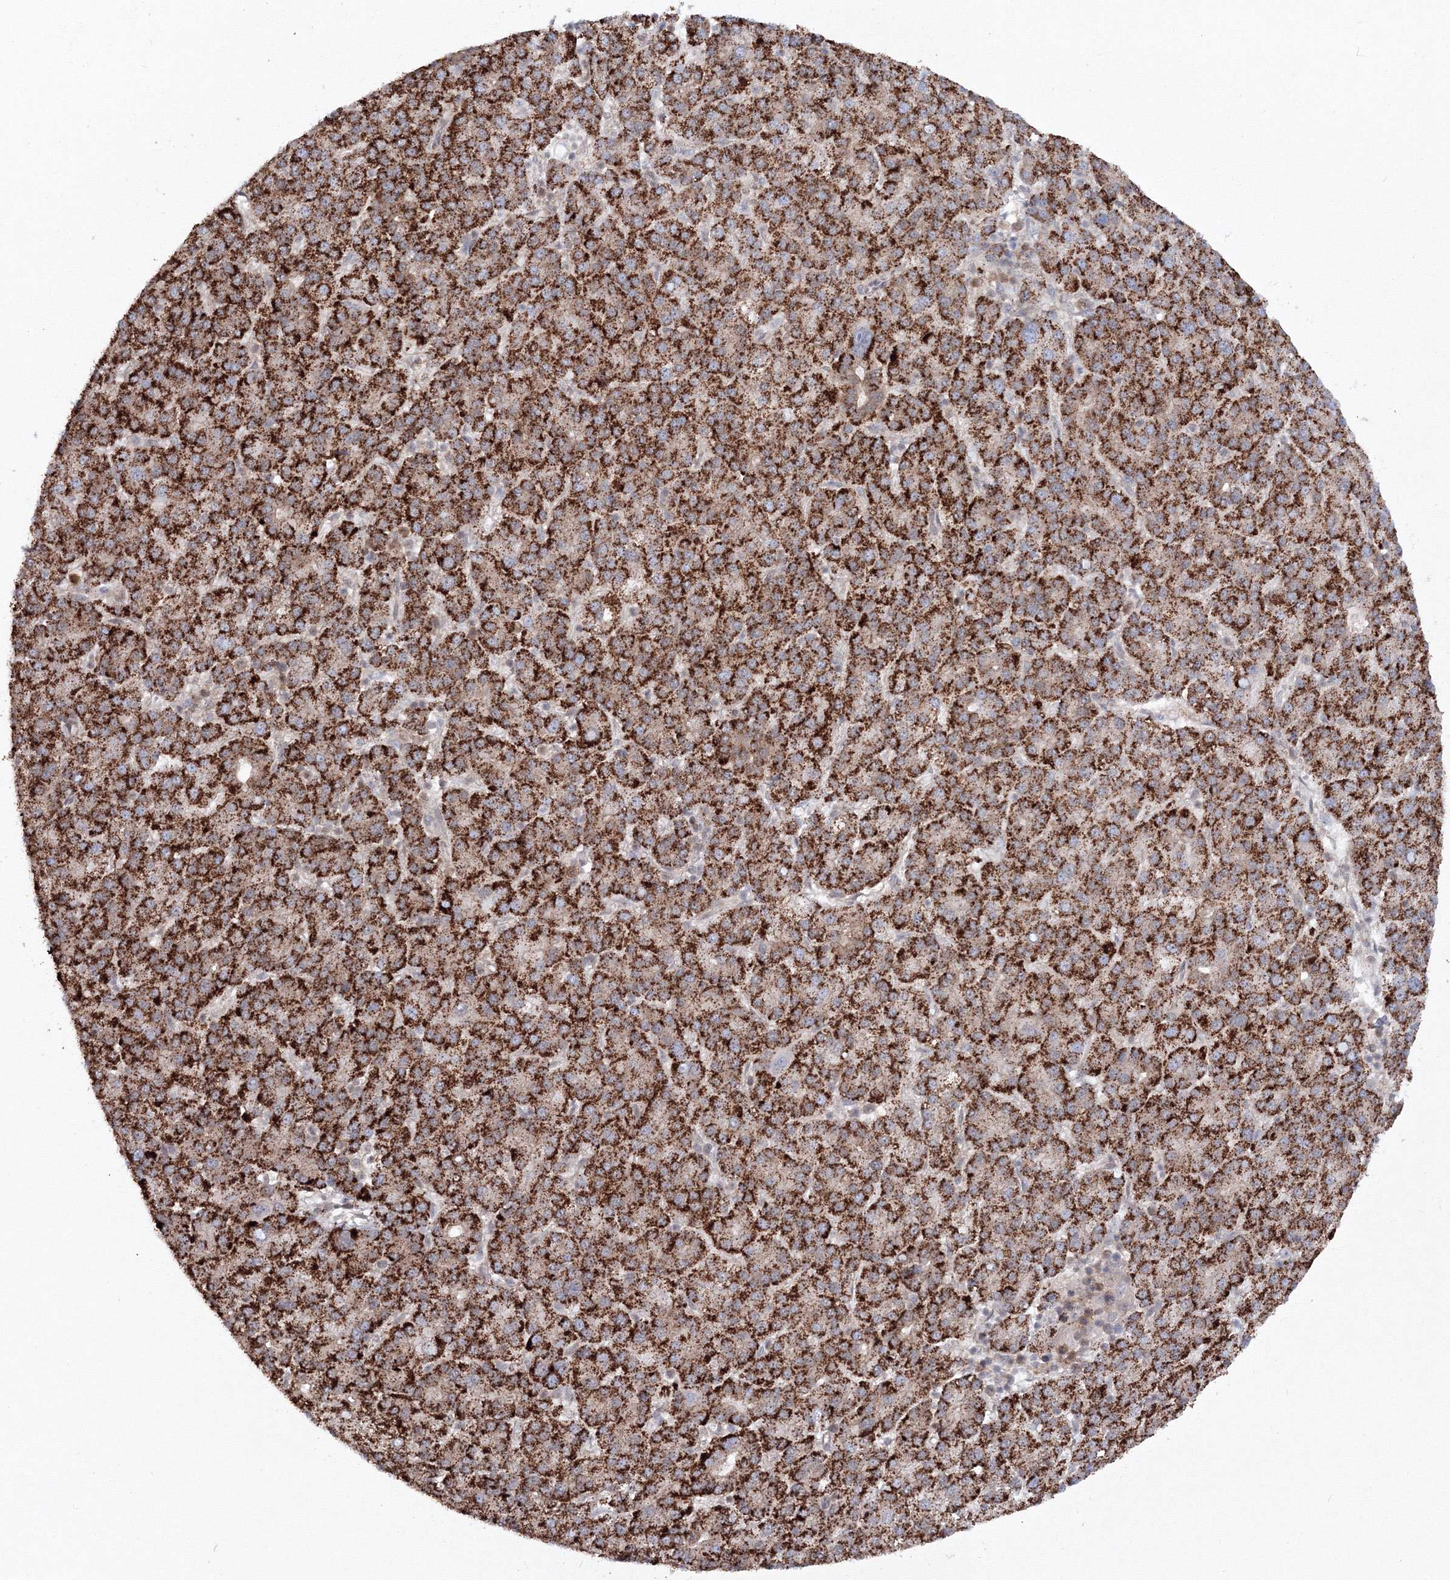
{"staining": {"intensity": "strong", "quantity": ">75%", "location": "cytoplasmic/membranous"}, "tissue": "liver cancer", "cell_type": "Tumor cells", "image_type": "cancer", "snomed": [{"axis": "morphology", "description": "Carcinoma, Hepatocellular, NOS"}, {"axis": "topography", "description": "Liver"}], "caption": "About >75% of tumor cells in liver hepatocellular carcinoma reveal strong cytoplasmic/membranous protein positivity as visualized by brown immunohistochemical staining.", "gene": "ZFAND6", "patient": {"sex": "female", "age": 58}}